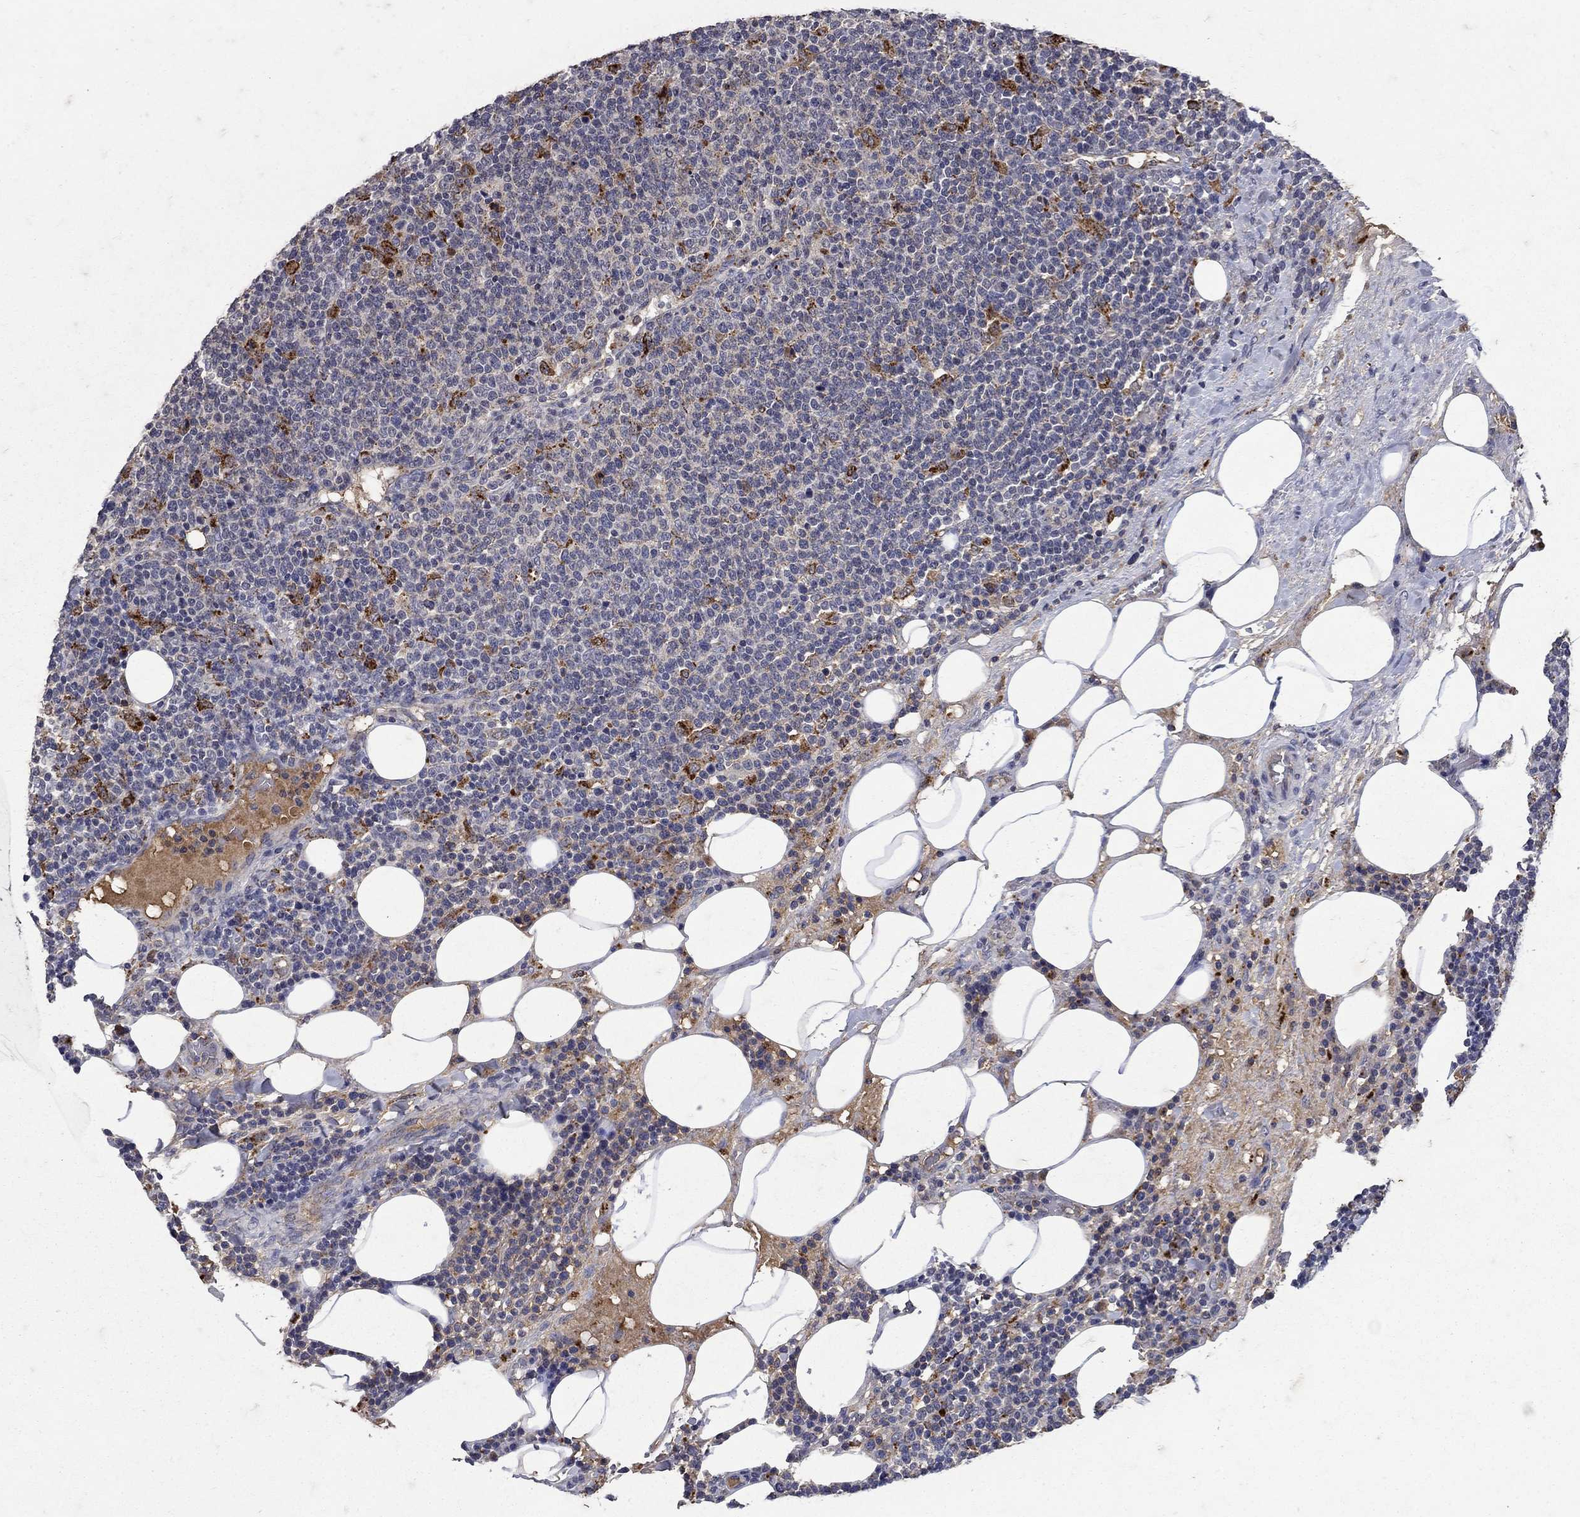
{"staining": {"intensity": "negative", "quantity": "none", "location": "none"}, "tissue": "lymphoma", "cell_type": "Tumor cells", "image_type": "cancer", "snomed": [{"axis": "morphology", "description": "Malignant lymphoma, non-Hodgkin's type, High grade"}, {"axis": "topography", "description": "Lymph node"}], "caption": "This is a image of immunohistochemistry (IHC) staining of lymphoma, which shows no expression in tumor cells.", "gene": "NPC2", "patient": {"sex": "male", "age": 61}}